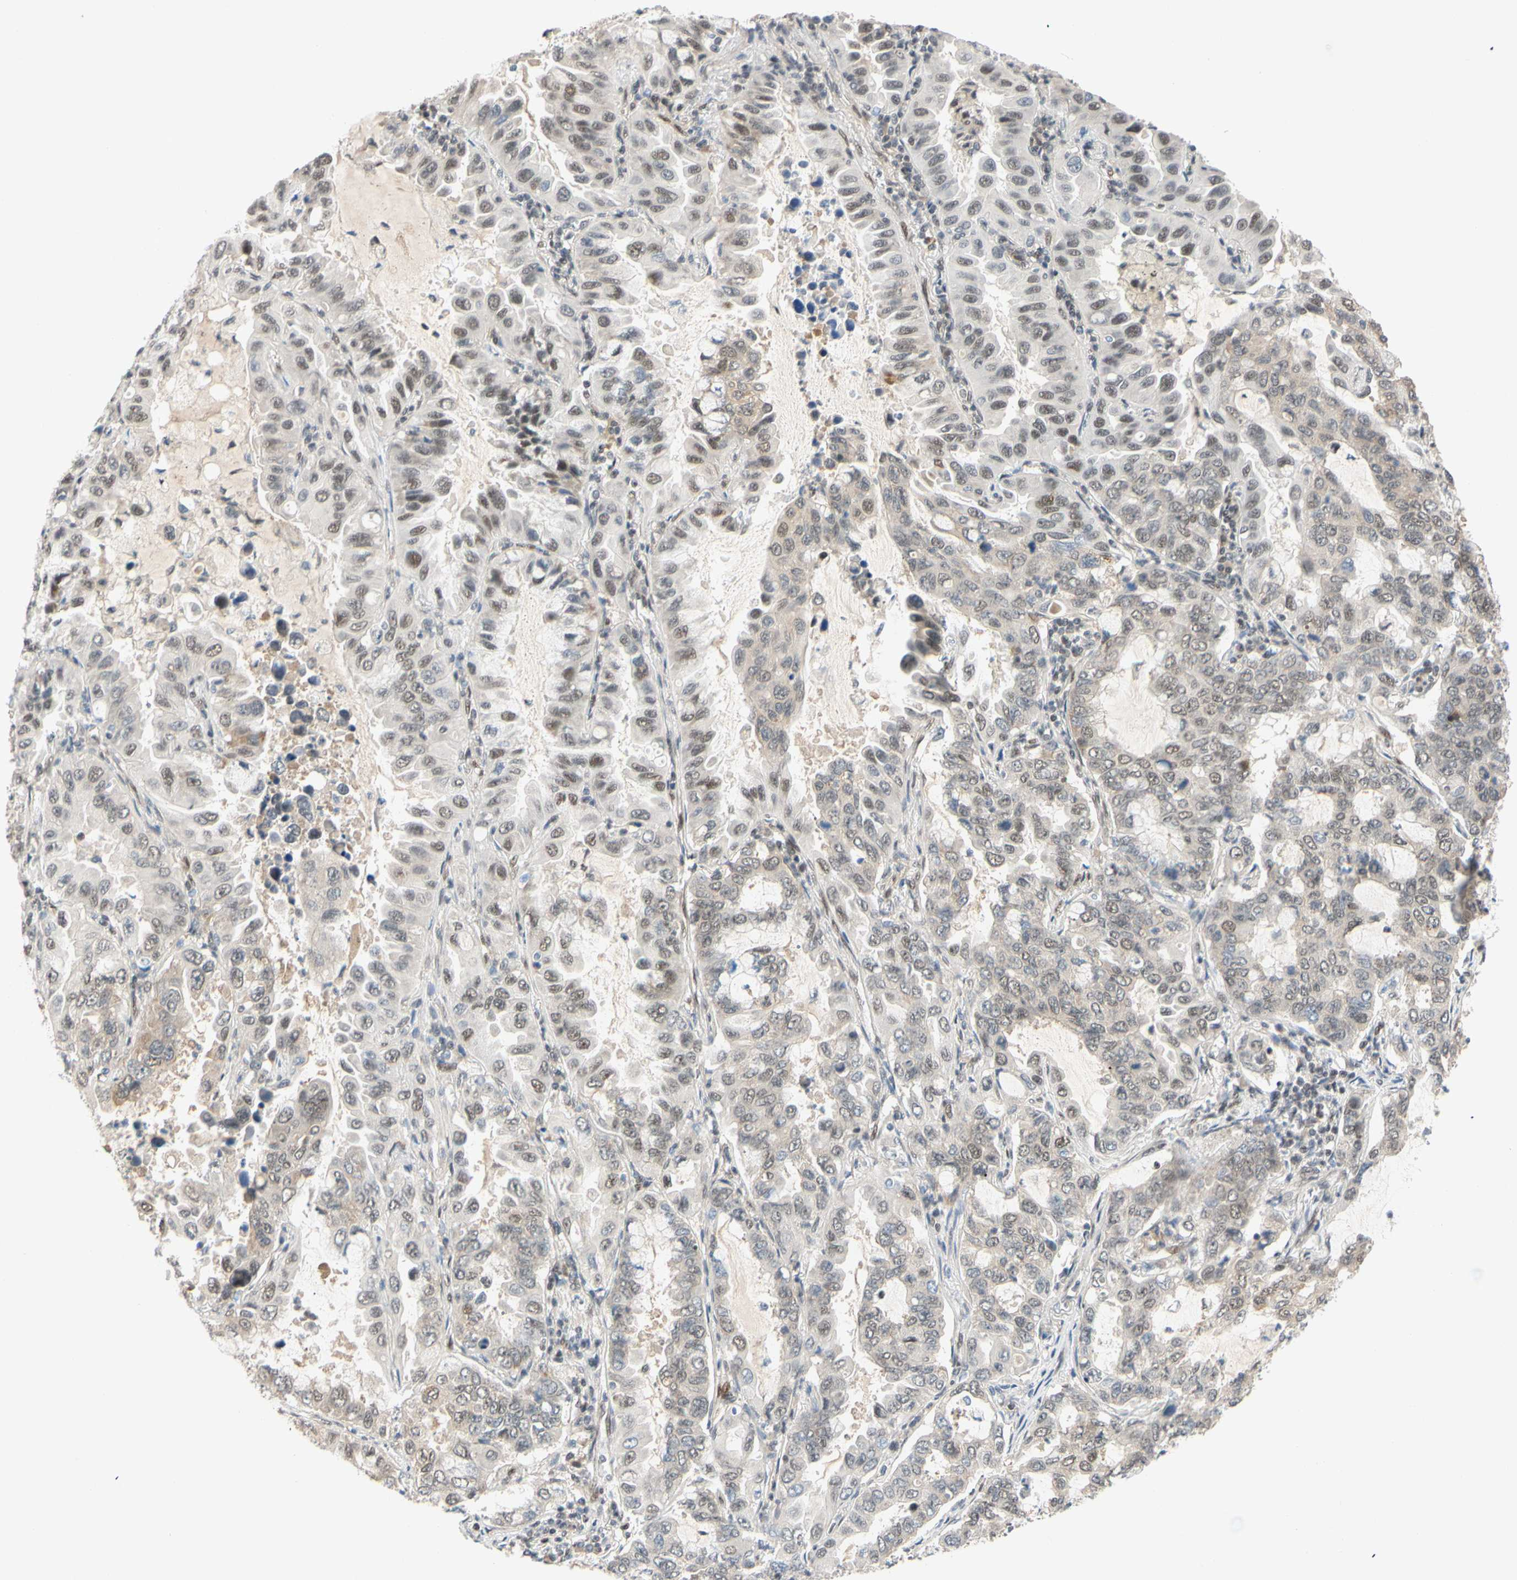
{"staining": {"intensity": "weak", "quantity": "25%-75%", "location": "nuclear"}, "tissue": "lung cancer", "cell_type": "Tumor cells", "image_type": "cancer", "snomed": [{"axis": "morphology", "description": "Adenocarcinoma, NOS"}, {"axis": "topography", "description": "Lung"}], "caption": "The immunohistochemical stain highlights weak nuclear positivity in tumor cells of lung cancer (adenocarcinoma) tissue. (DAB IHC with brightfield microscopy, high magnification).", "gene": "TAF4", "patient": {"sex": "male", "age": 64}}